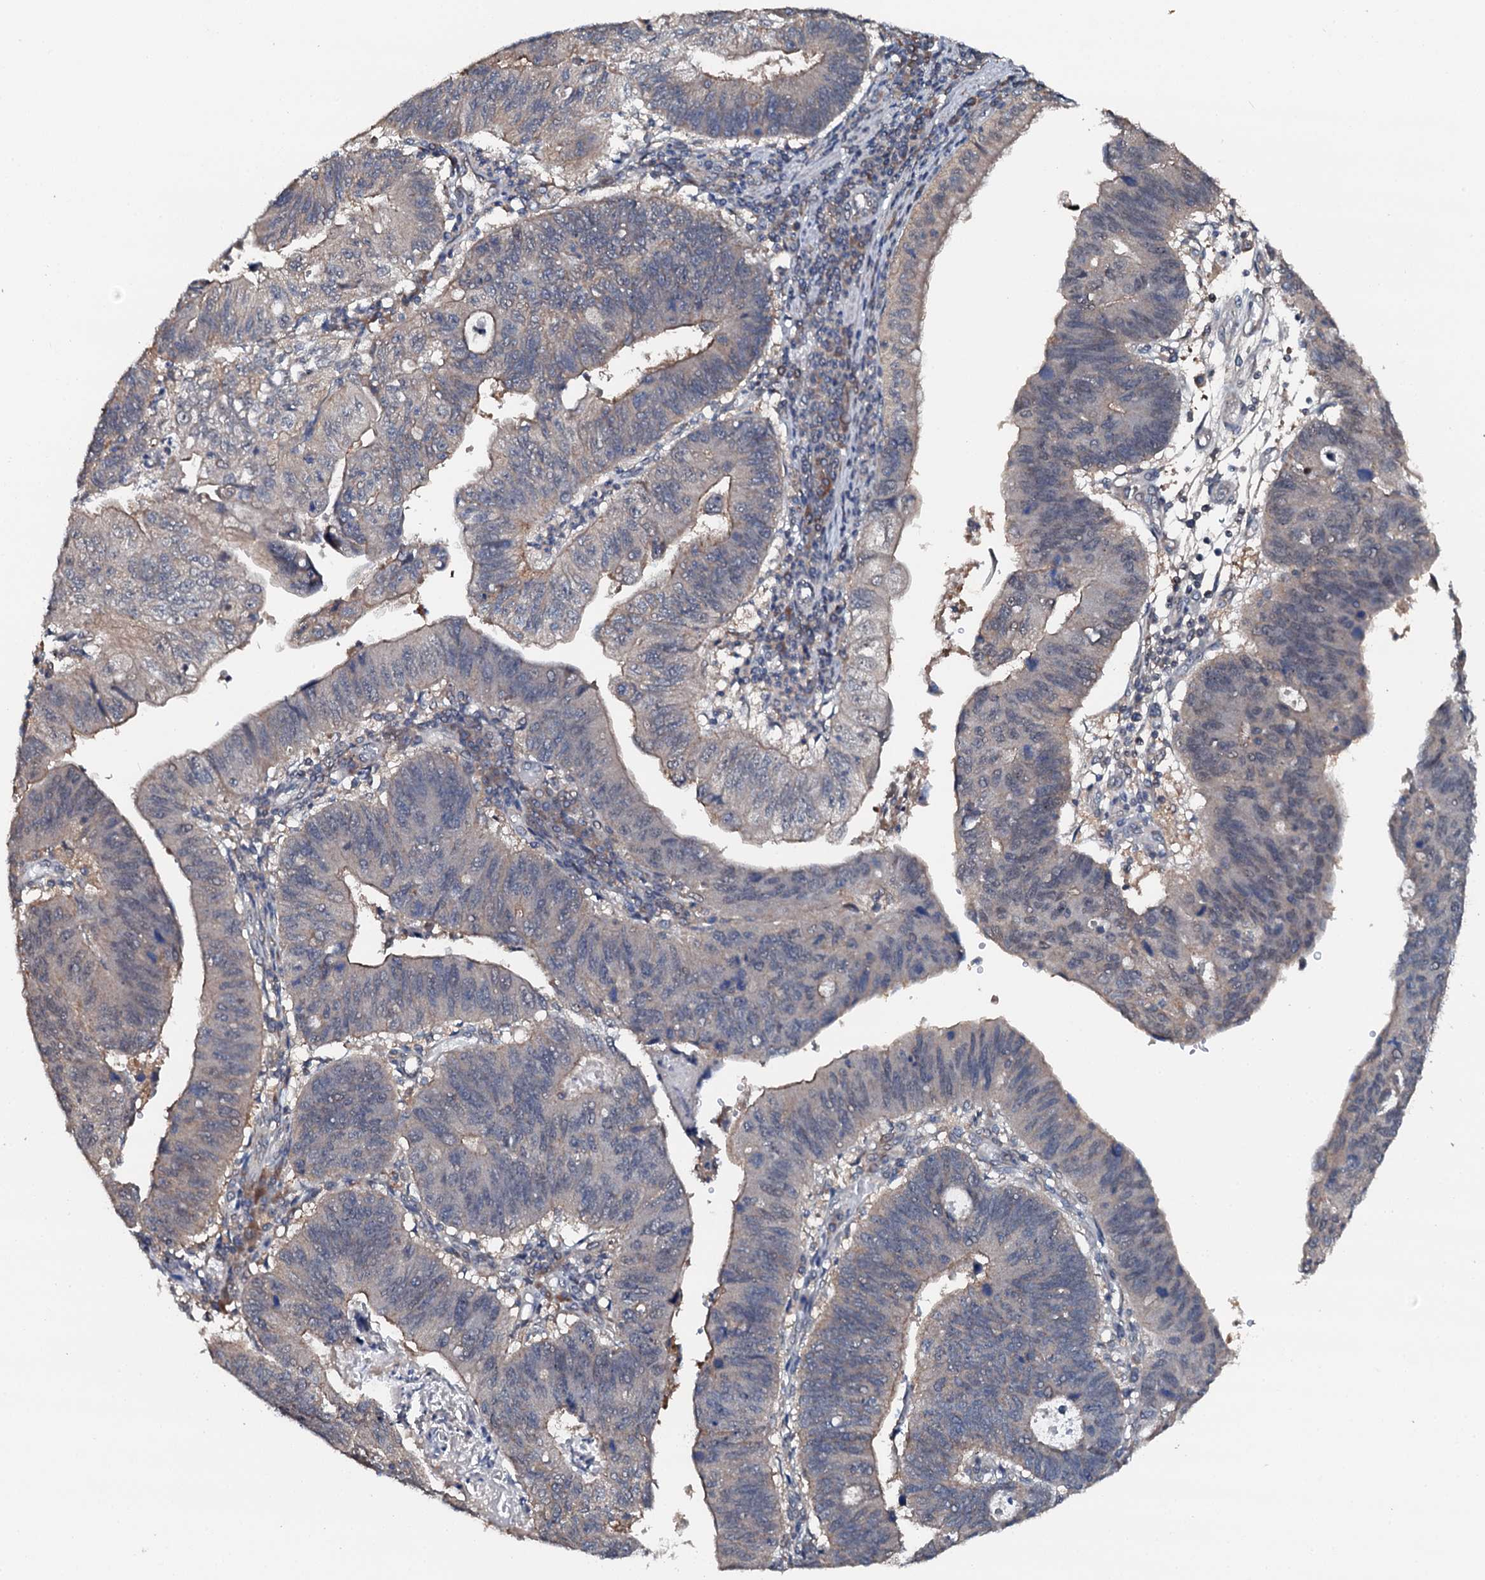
{"staining": {"intensity": "weak", "quantity": "<25%", "location": "cytoplasmic/membranous"}, "tissue": "stomach cancer", "cell_type": "Tumor cells", "image_type": "cancer", "snomed": [{"axis": "morphology", "description": "Adenocarcinoma, NOS"}, {"axis": "topography", "description": "Stomach"}], "caption": "The image shows no significant expression in tumor cells of adenocarcinoma (stomach).", "gene": "FLYWCH1", "patient": {"sex": "male", "age": 59}}